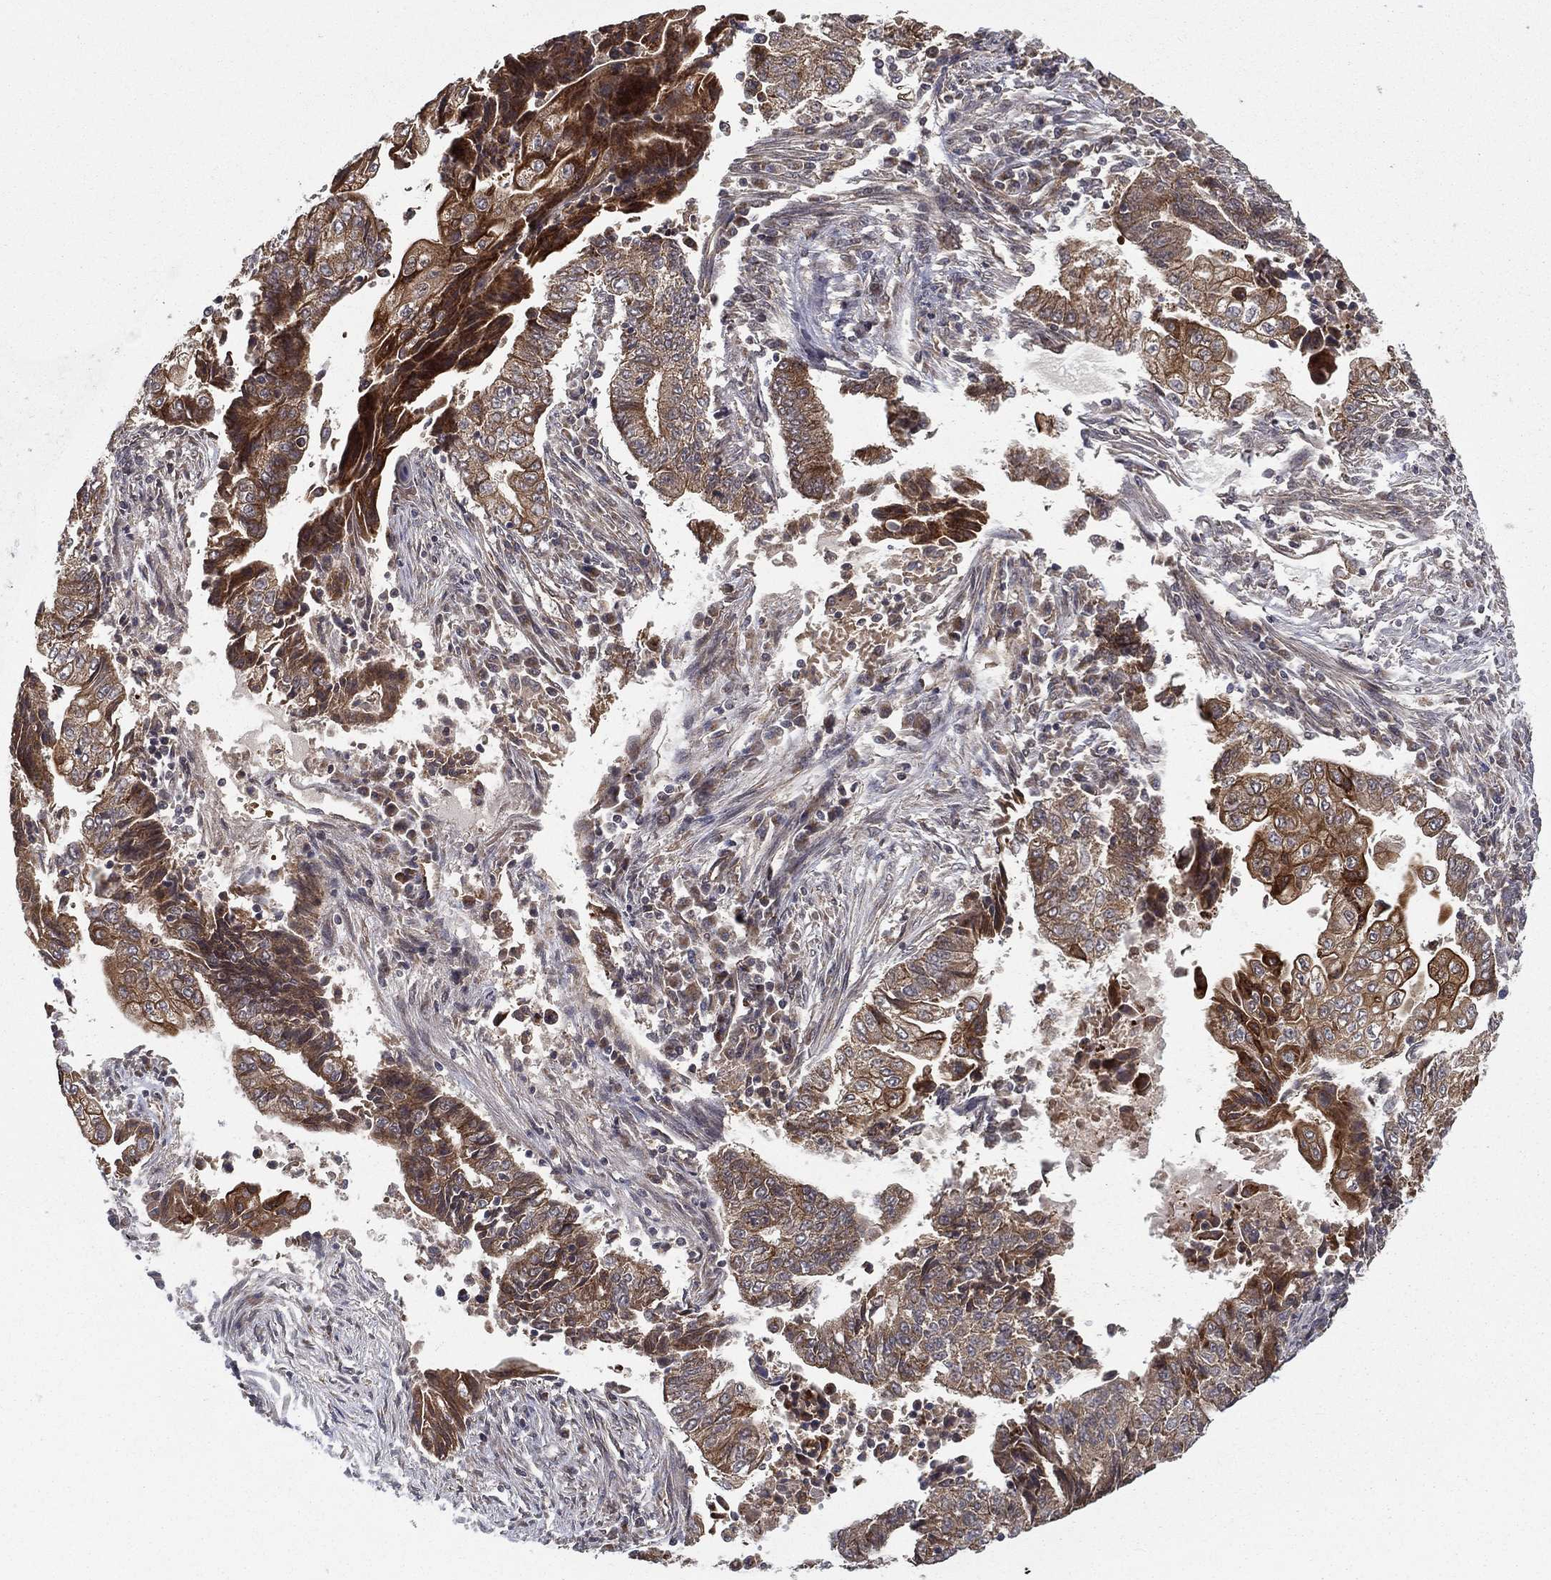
{"staining": {"intensity": "strong", "quantity": "25%-75%", "location": "cytoplasmic/membranous"}, "tissue": "endometrial cancer", "cell_type": "Tumor cells", "image_type": "cancer", "snomed": [{"axis": "morphology", "description": "Adenocarcinoma, NOS"}, {"axis": "topography", "description": "Uterus"}, {"axis": "topography", "description": "Endometrium"}], "caption": "A histopathology image of endometrial cancer (adenocarcinoma) stained for a protein shows strong cytoplasmic/membranous brown staining in tumor cells.", "gene": "UACA", "patient": {"sex": "female", "age": 54}}